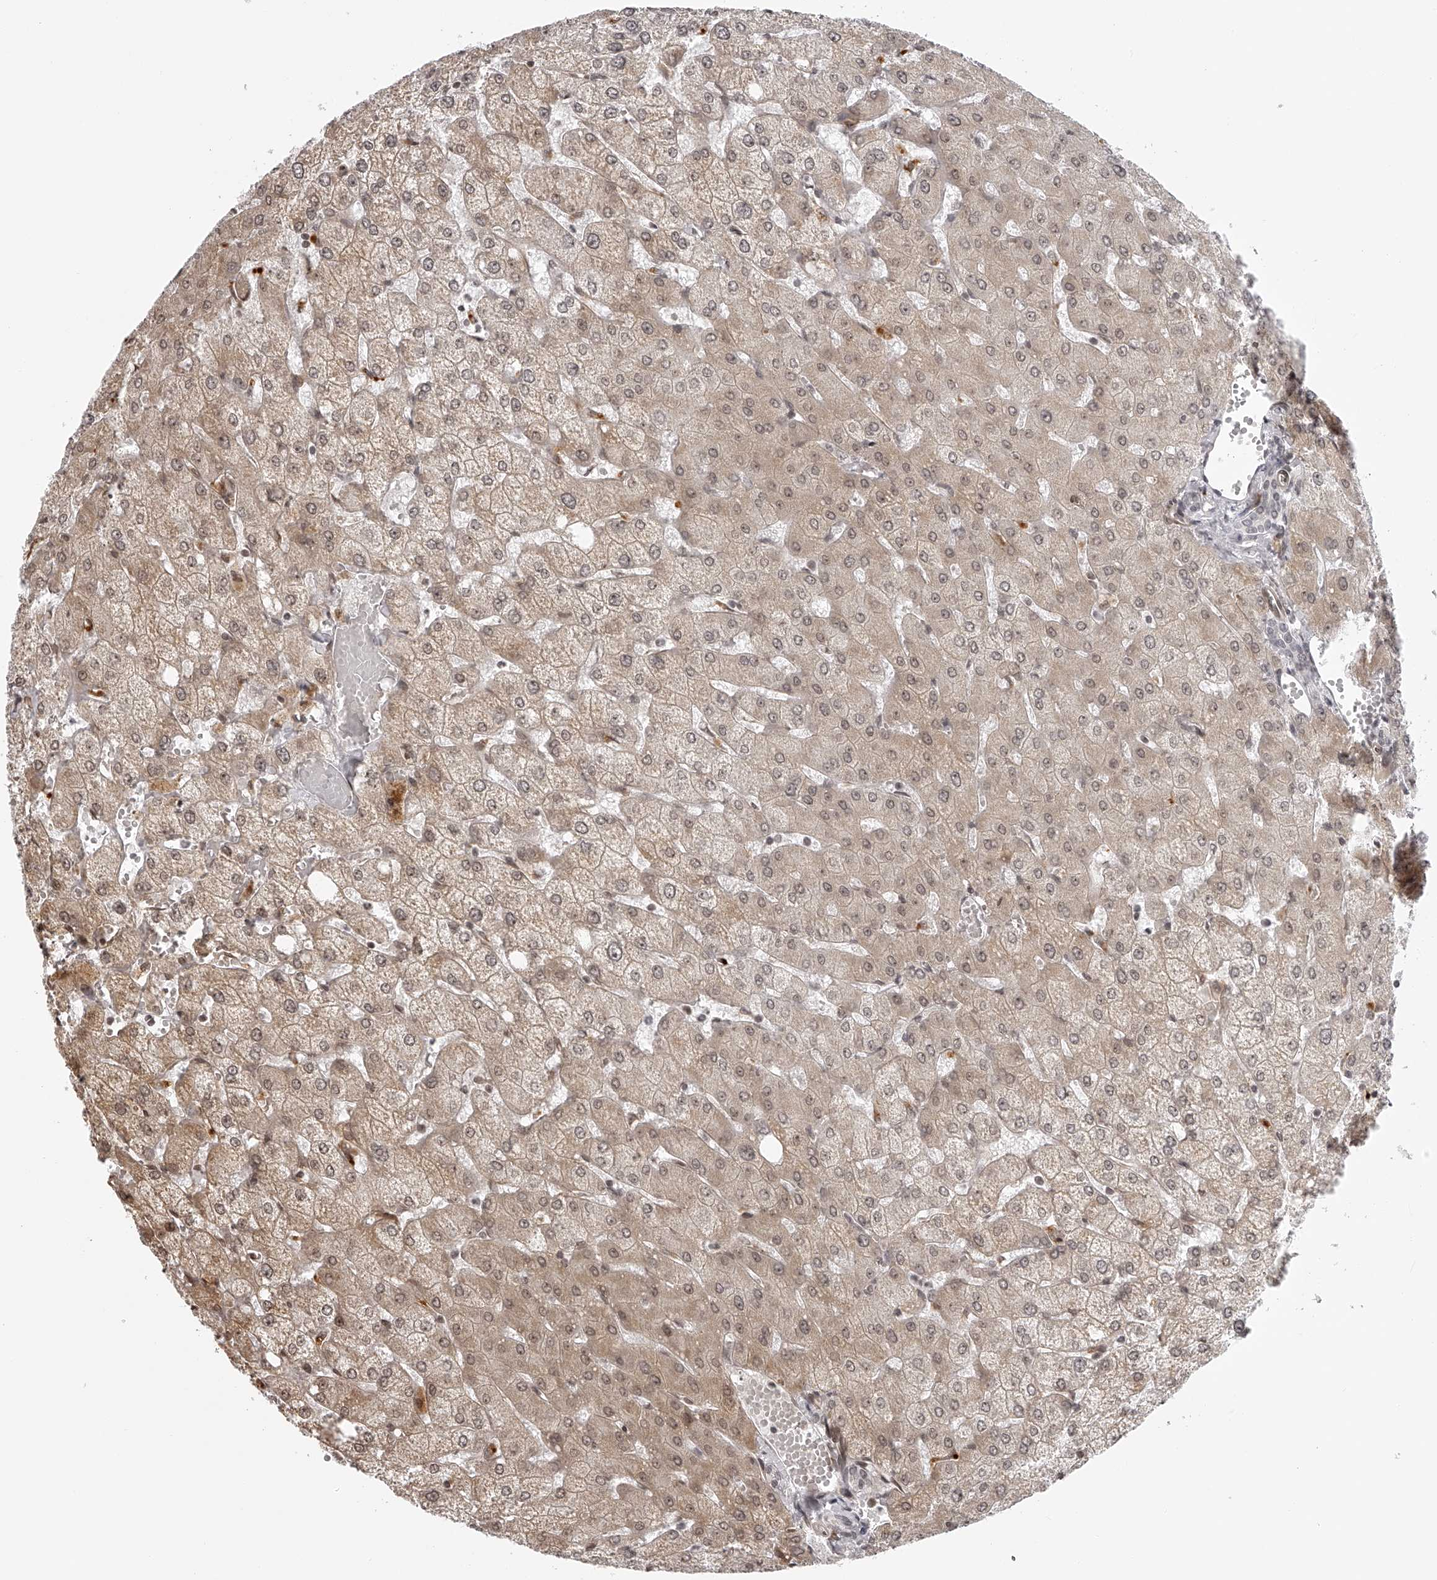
{"staining": {"intensity": "negative", "quantity": "none", "location": "none"}, "tissue": "liver", "cell_type": "Cholangiocytes", "image_type": "normal", "snomed": [{"axis": "morphology", "description": "Normal tissue, NOS"}, {"axis": "topography", "description": "Liver"}], "caption": "An image of human liver is negative for staining in cholangiocytes. The staining was performed using DAB to visualize the protein expression in brown, while the nuclei were stained in blue with hematoxylin (Magnification: 20x).", "gene": "ODF2L", "patient": {"sex": "female", "age": 54}}